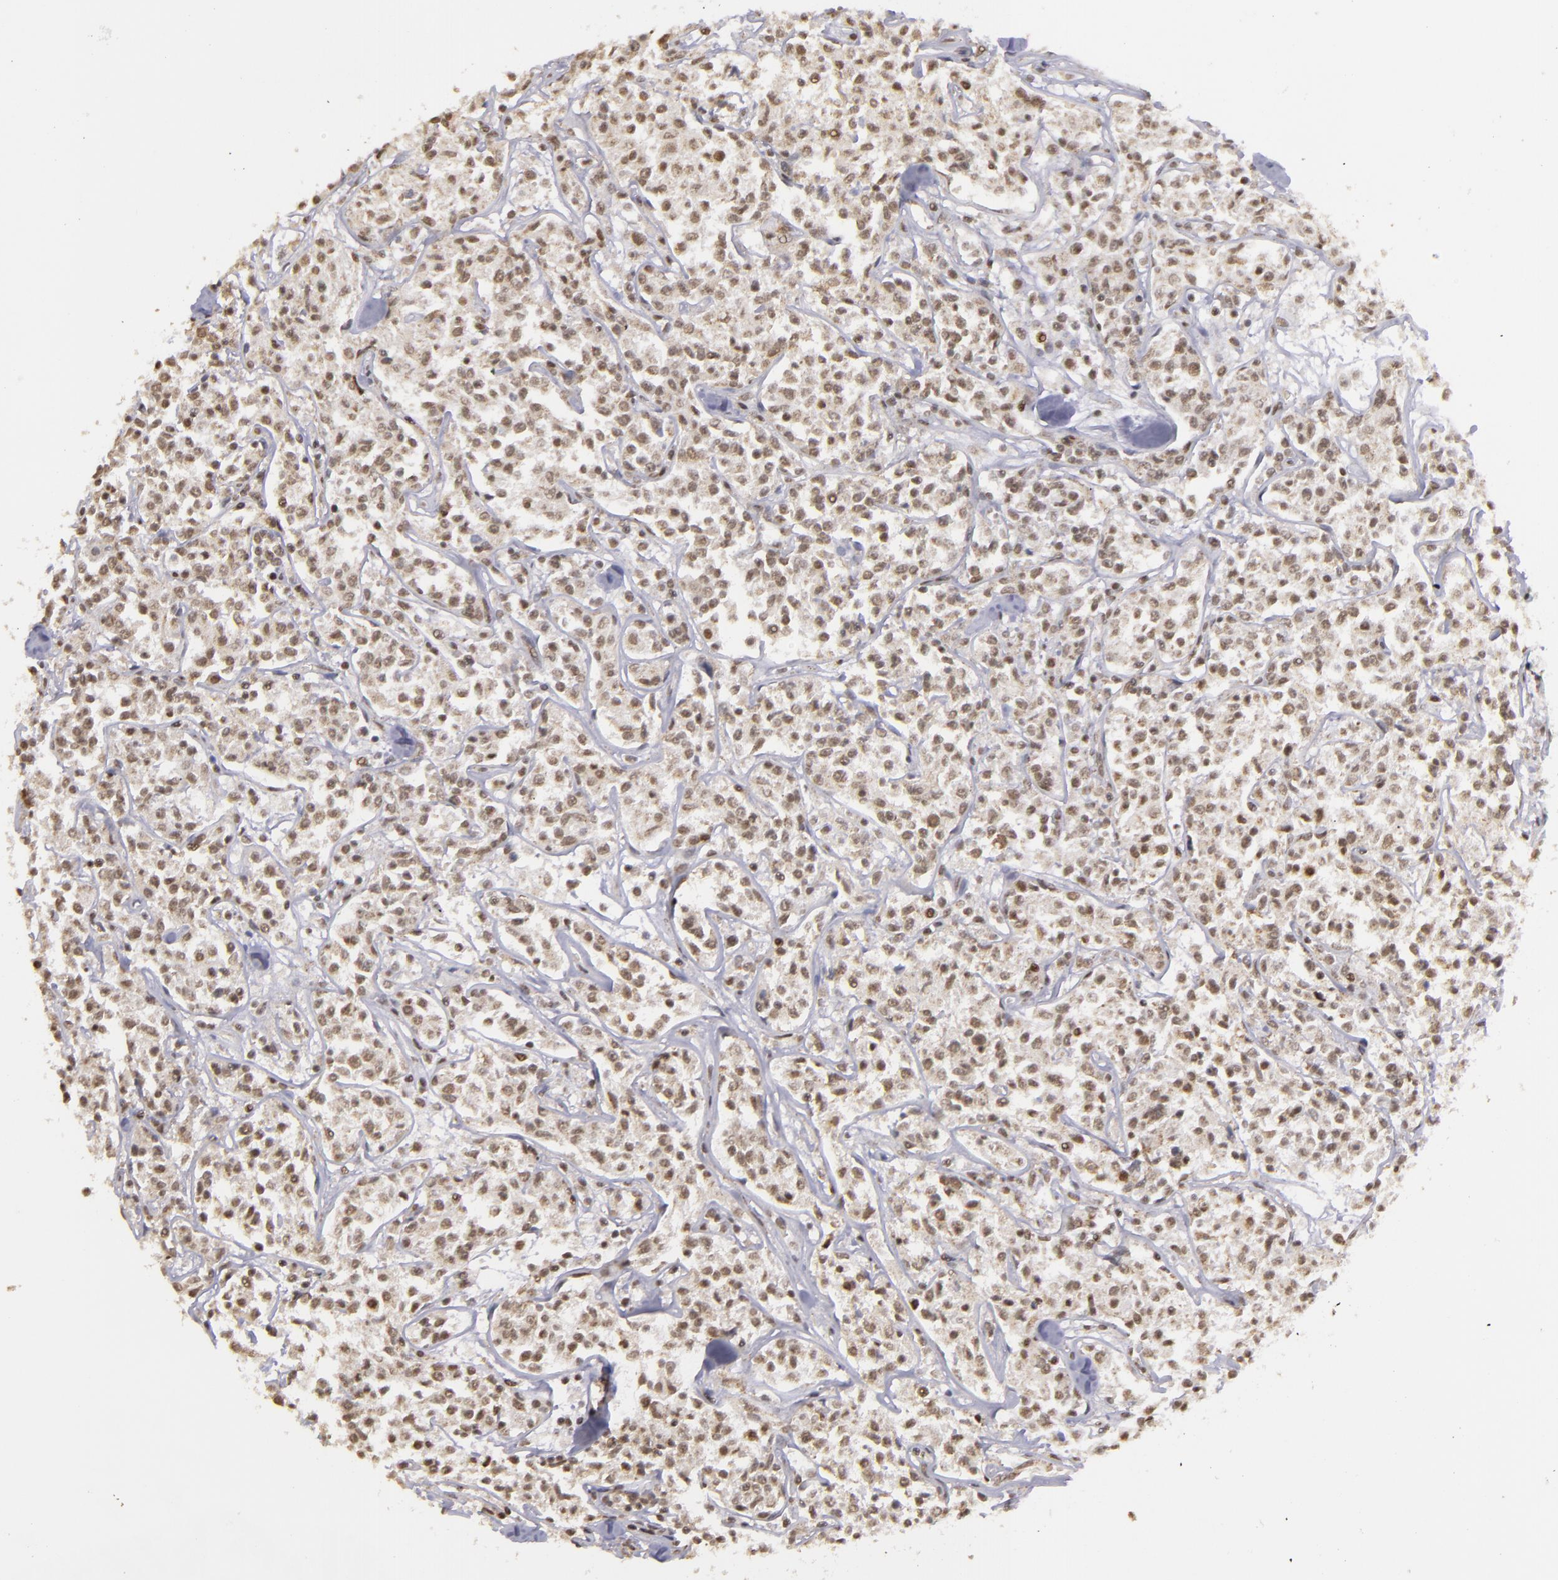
{"staining": {"intensity": "weak", "quantity": ">75%", "location": "nuclear"}, "tissue": "lymphoma", "cell_type": "Tumor cells", "image_type": "cancer", "snomed": [{"axis": "morphology", "description": "Malignant lymphoma, non-Hodgkin's type, Low grade"}, {"axis": "topography", "description": "Small intestine"}], "caption": "Immunohistochemistry (IHC) histopathology image of malignant lymphoma, non-Hodgkin's type (low-grade) stained for a protein (brown), which reveals low levels of weak nuclear expression in about >75% of tumor cells.", "gene": "MXD1", "patient": {"sex": "female", "age": 59}}